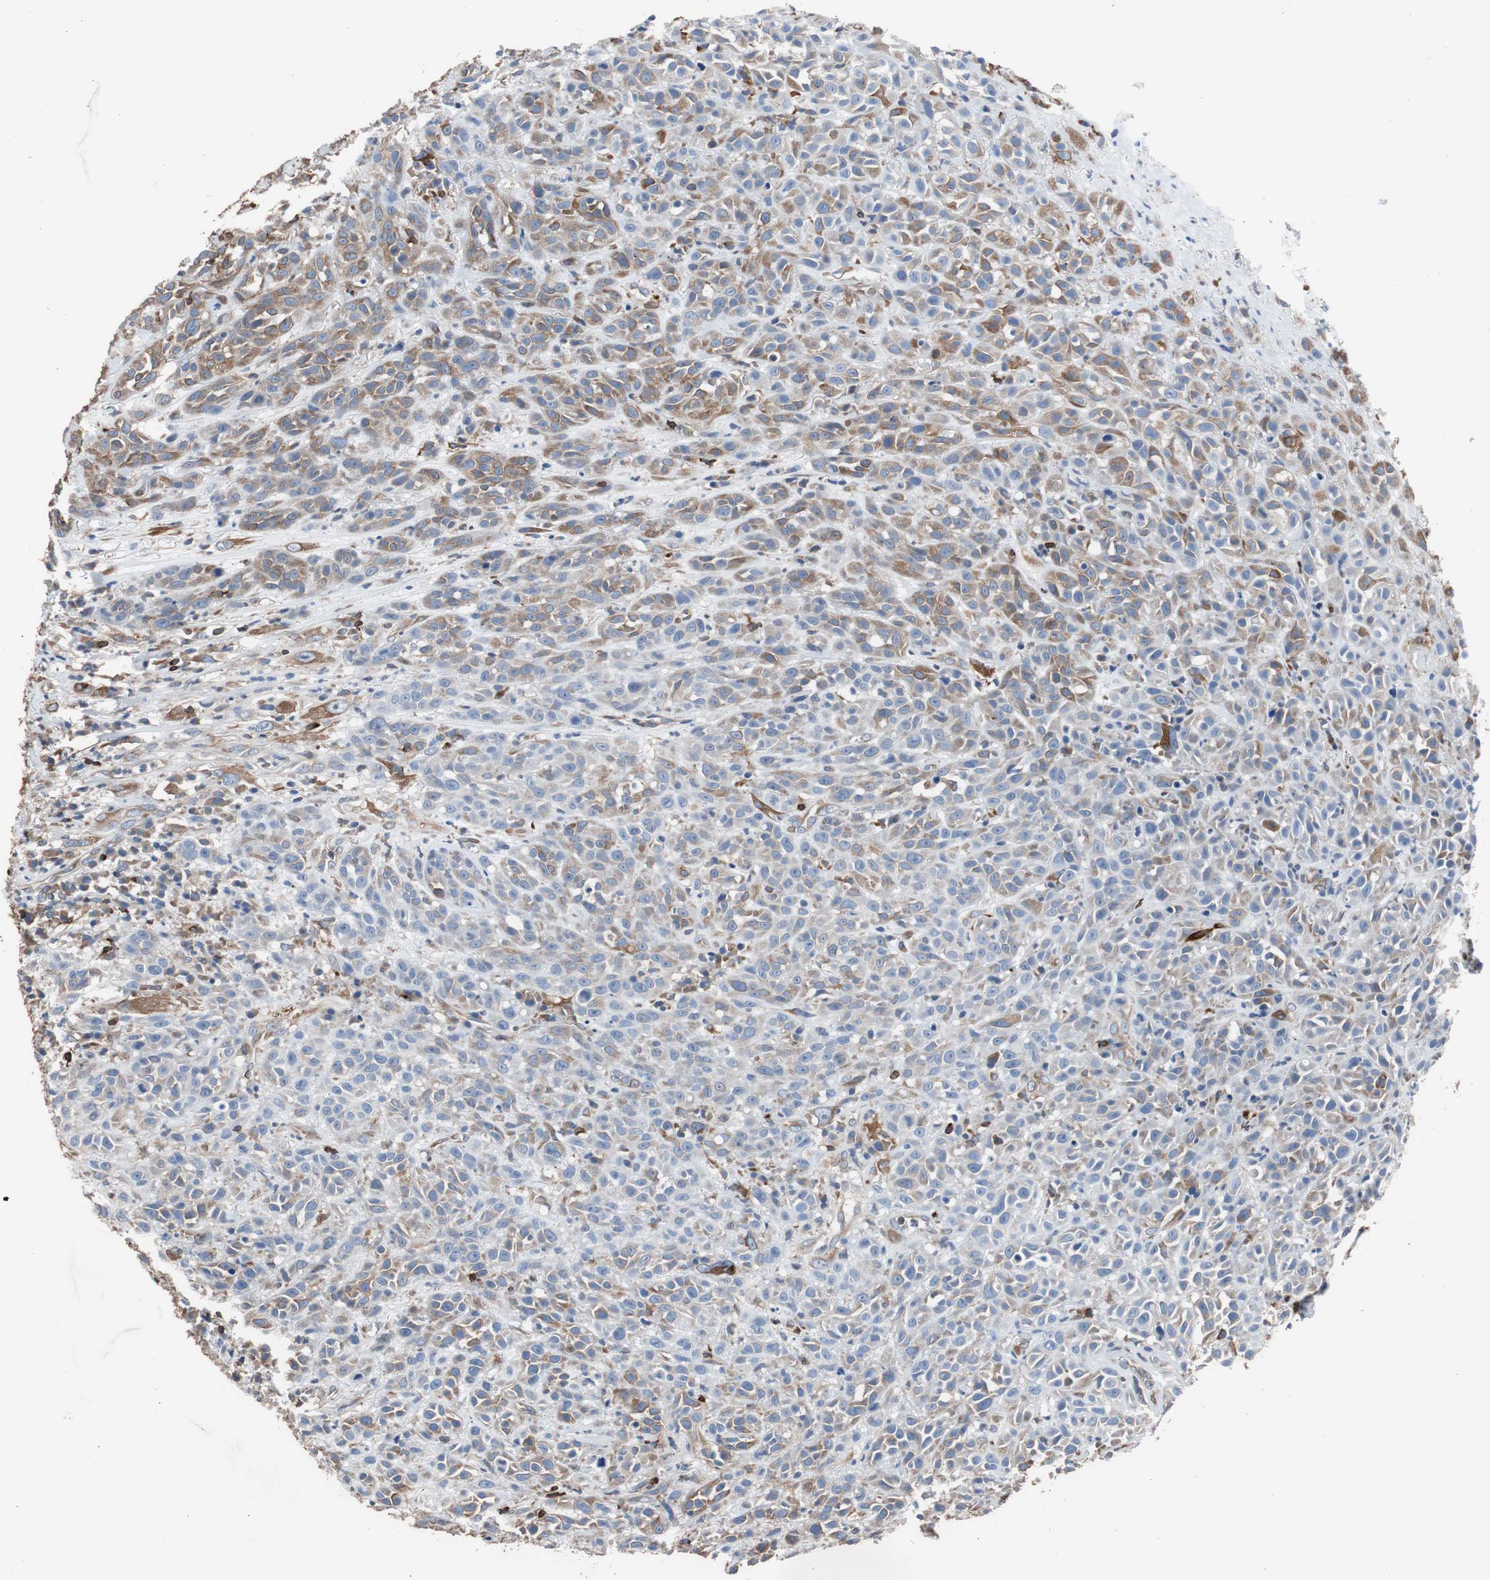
{"staining": {"intensity": "moderate", "quantity": "25%-75%", "location": "cytoplasmic/membranous"}, "tissue": "head and neck cancer", "cell_type": "Tumor cells", "image_type": "cancer", "snomed": [{"axis": "morphology", "description": "Squamous cell carcinoma, NOS"}, {"axis": "topography", "description": "Head-Neck"}], "caption": "Head and neck squamous cell carcinoma stained with a brown dye reveals moderate cytoplasmic/membranous positive expression in about 25%-75% of tumor cells.", "gene": "PBXIP1", "patient": {"sex": "male", "age": 62}}